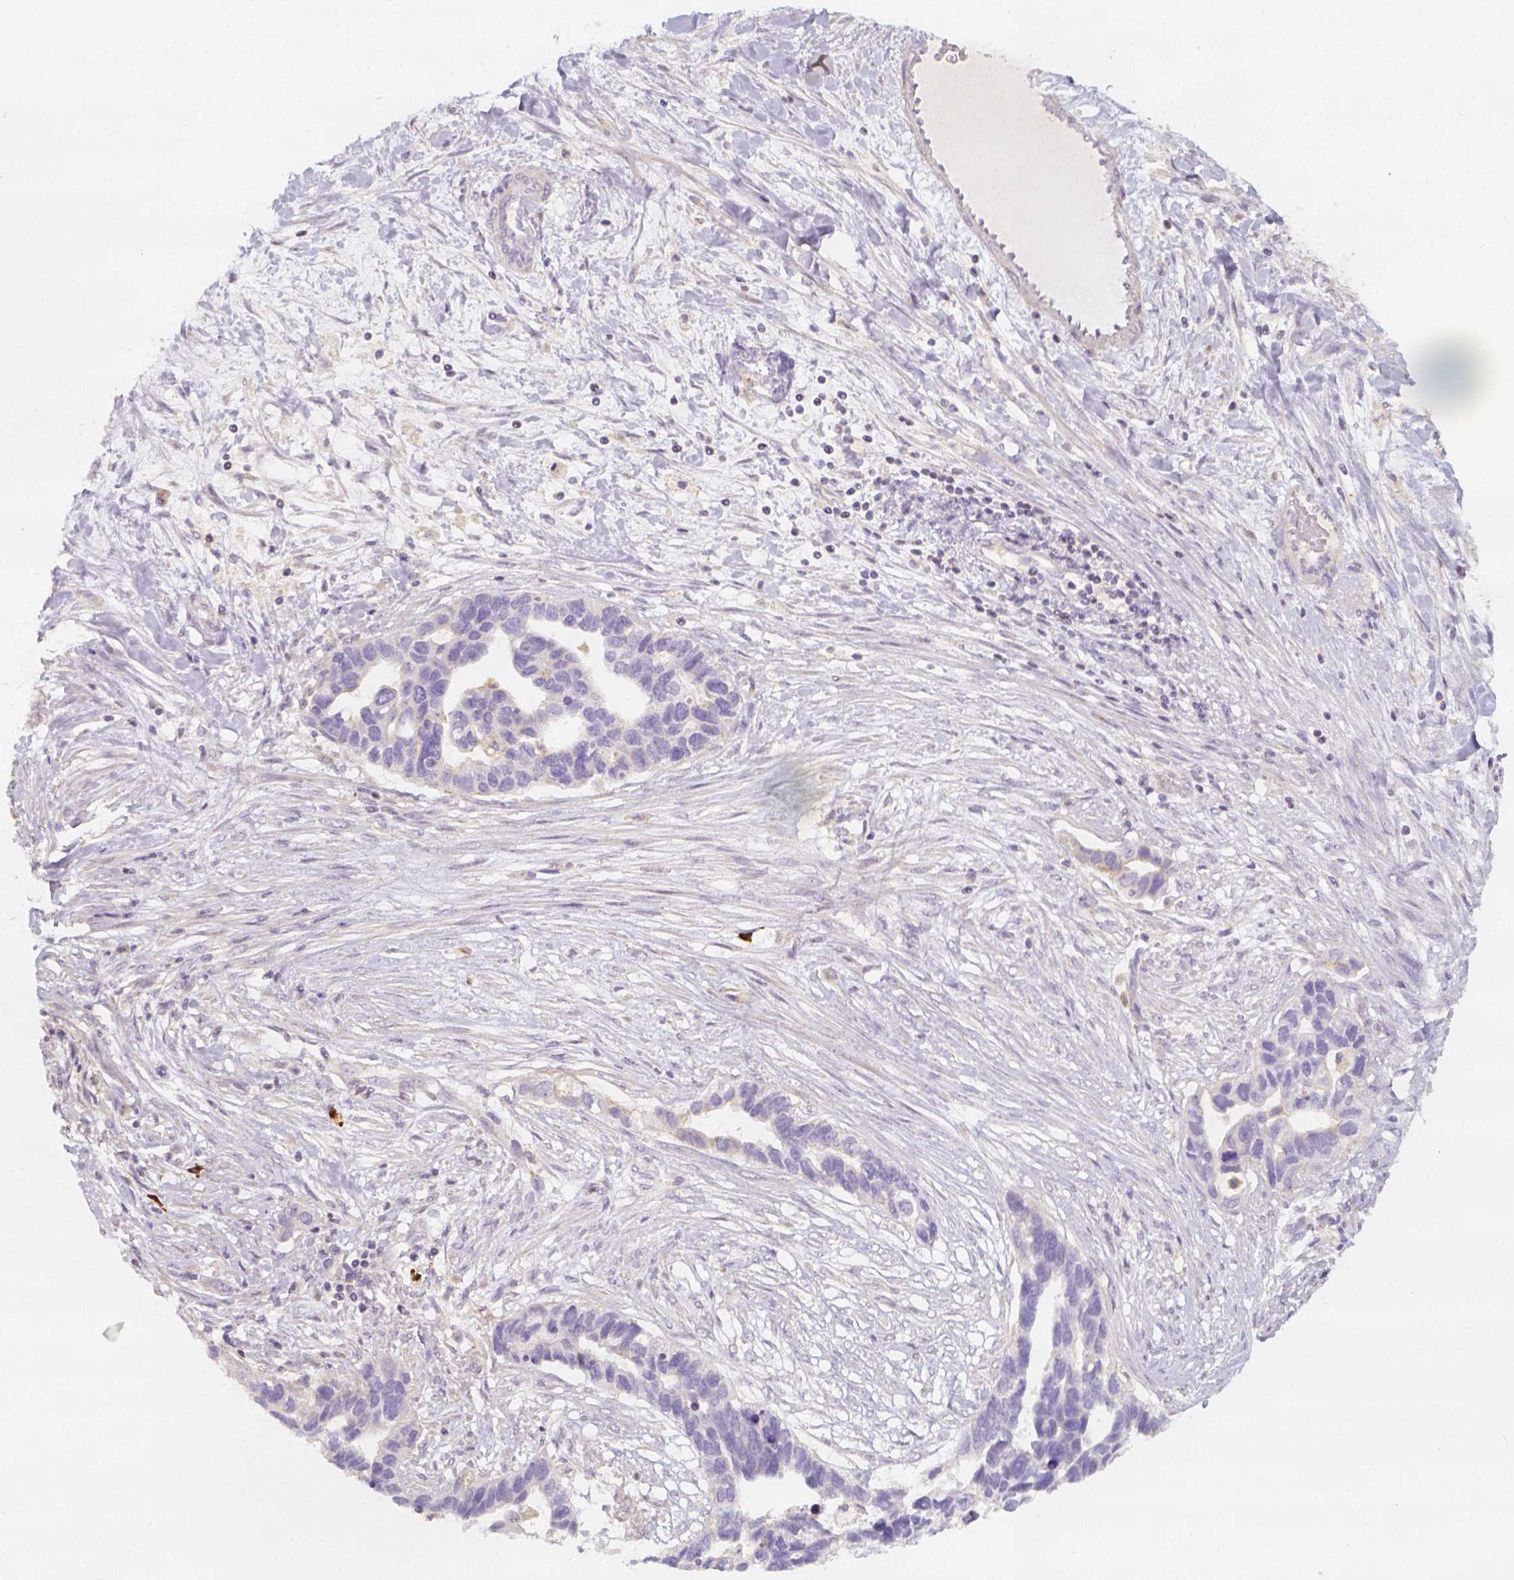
{"staining": {"intensity": "negative", "quantity": "none", "location": "none"}, "tissue": "ovarian cancer", "cell_type": "Tumor cells", "image_type": "cancer", "snomed": [{"axis": "morphology", "description": "Cystadenocarcinoma, serous, NOS"}, {"axis": "topography", "description": "Ovary"}], "caption": "An IHC micrograph of ovarian serous cystadenocarcinoma is shown. There is no staining in tumor cells of ovarian serous cystadenocarcinoma. (DAB immunohistochemistry visualized using brightfield microscopy, high magnification).", "gene": "PTPRJ", "patient": {"sex": "female", "age": 54}}